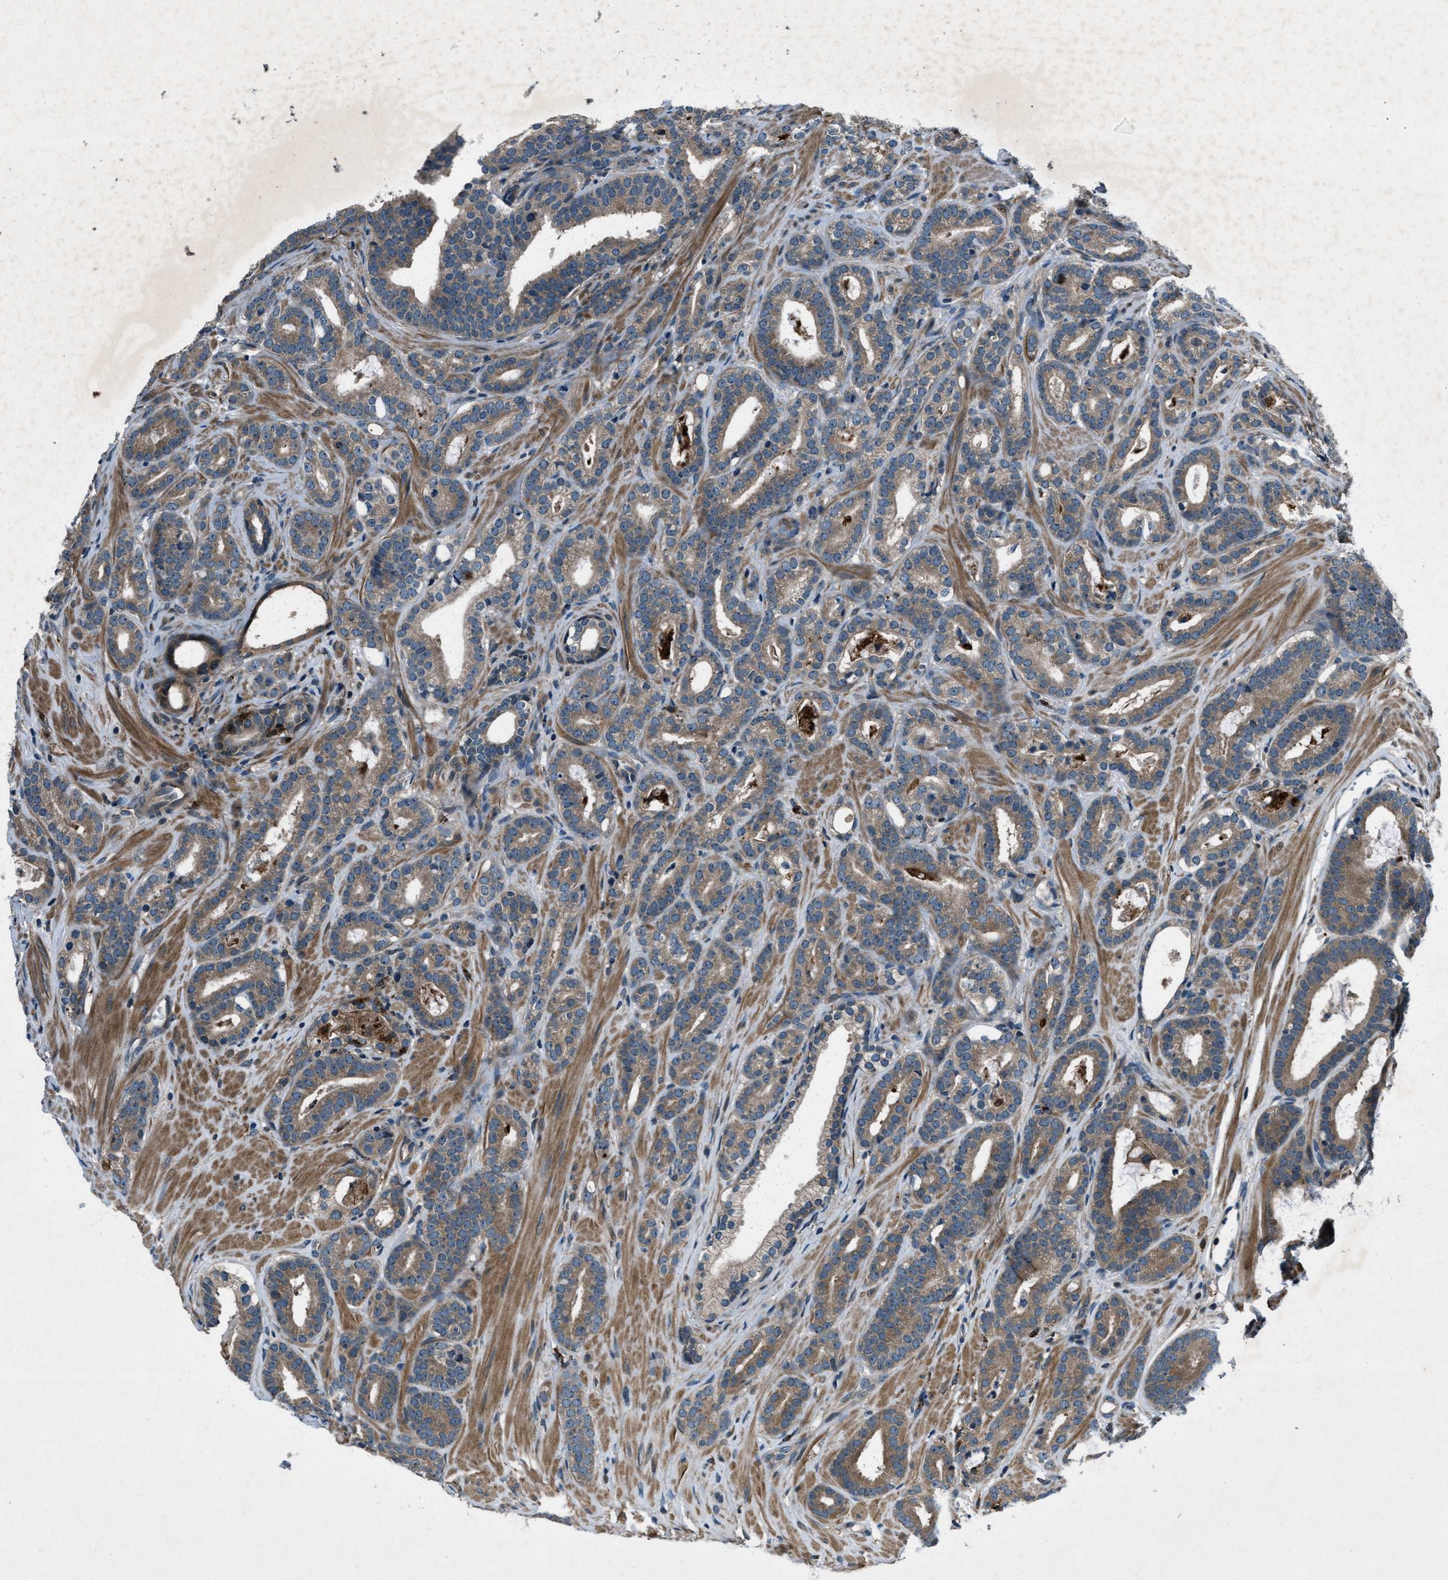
{"staining": {"intensity": "moderate", "quantity": ">75%", "location": "cytoplasmic/membranous"}, "tissue": "prostate cancer", "cell_type": "Tumor cells", "image_type": "cancer", "snomed": [{"axis": "morphology", "description": "Adenocarcinoma, High grade"}, {"axis": "topography", "description": "Prostate"}], "caption": "This is a histology image of immunohistochemistry staining of prostate cancer (high-grade adenocarcinoma), which shows moderate expression in the cytoplasmic/membranous of tumor cells.", "gene": "EPSTI1", "patient": {"sex": "male", "age": 60}}